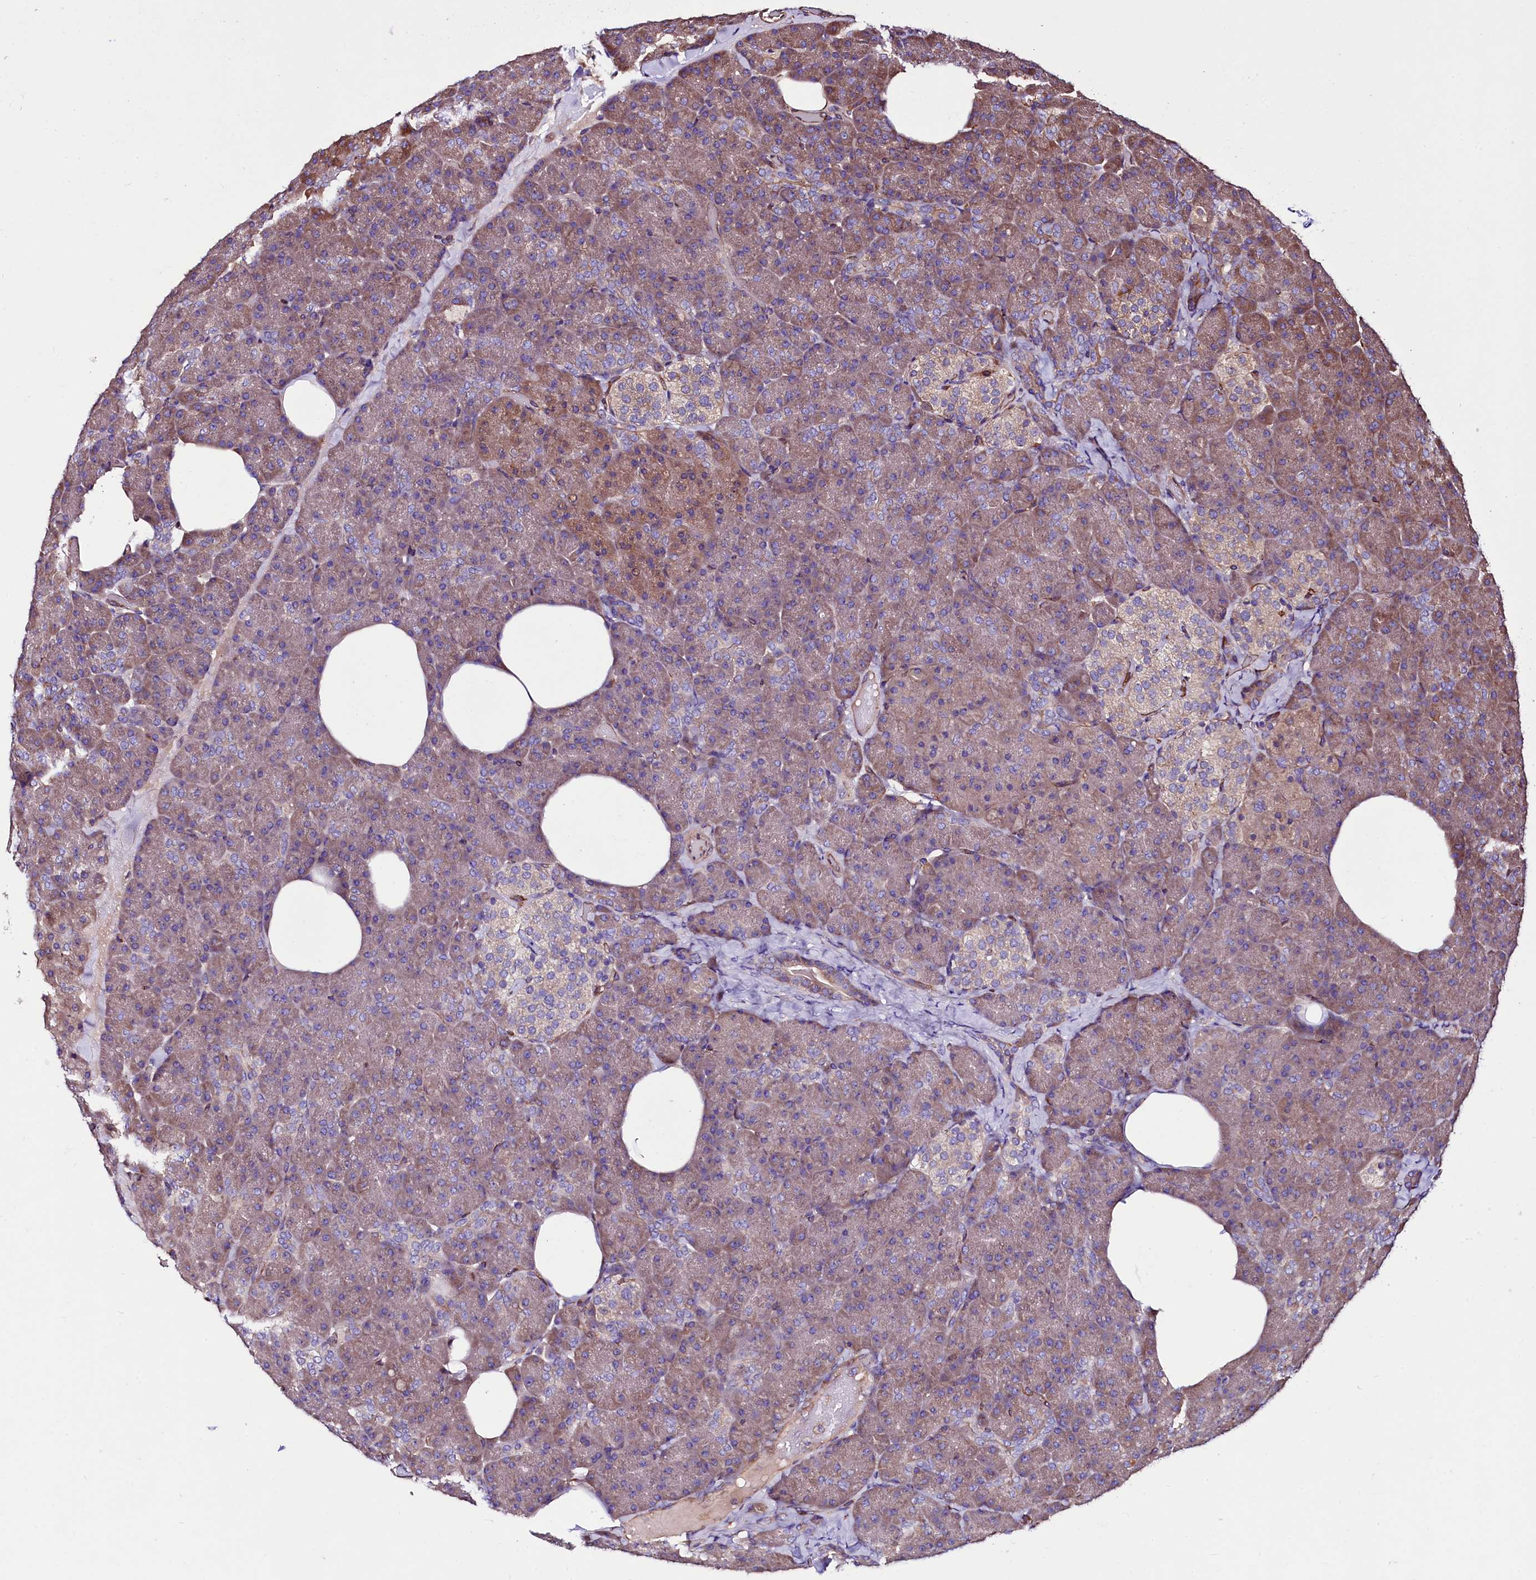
{"staining": {"intensity": "moderate", "quantity": "<25%", "location": "cytoplasmic/membranous"}, "tissue": "pancreas", "cell_type": "Exocrine glandular cells", "image_type": "normal", "snomed": [{"axis": "morphology", "description": "Normal tissue, NOS"}, {"axis": "morphology", "description": "Carcinoid, malignant, NOS"}, {"axis": "topography", "description": "Pancreas"}], "caption": "Benign pancreas reveals moderate cytoplasmic/membranous positivity in about <25% of exocrine glandular cells, visualized by immunohistochemistry. (DAB (3,3'-diaminobenzidine) IHC with brightfield microscopy, high magnification).", "gene": "KLHDC4", "patient": {"sex": "female", "age": 35}}